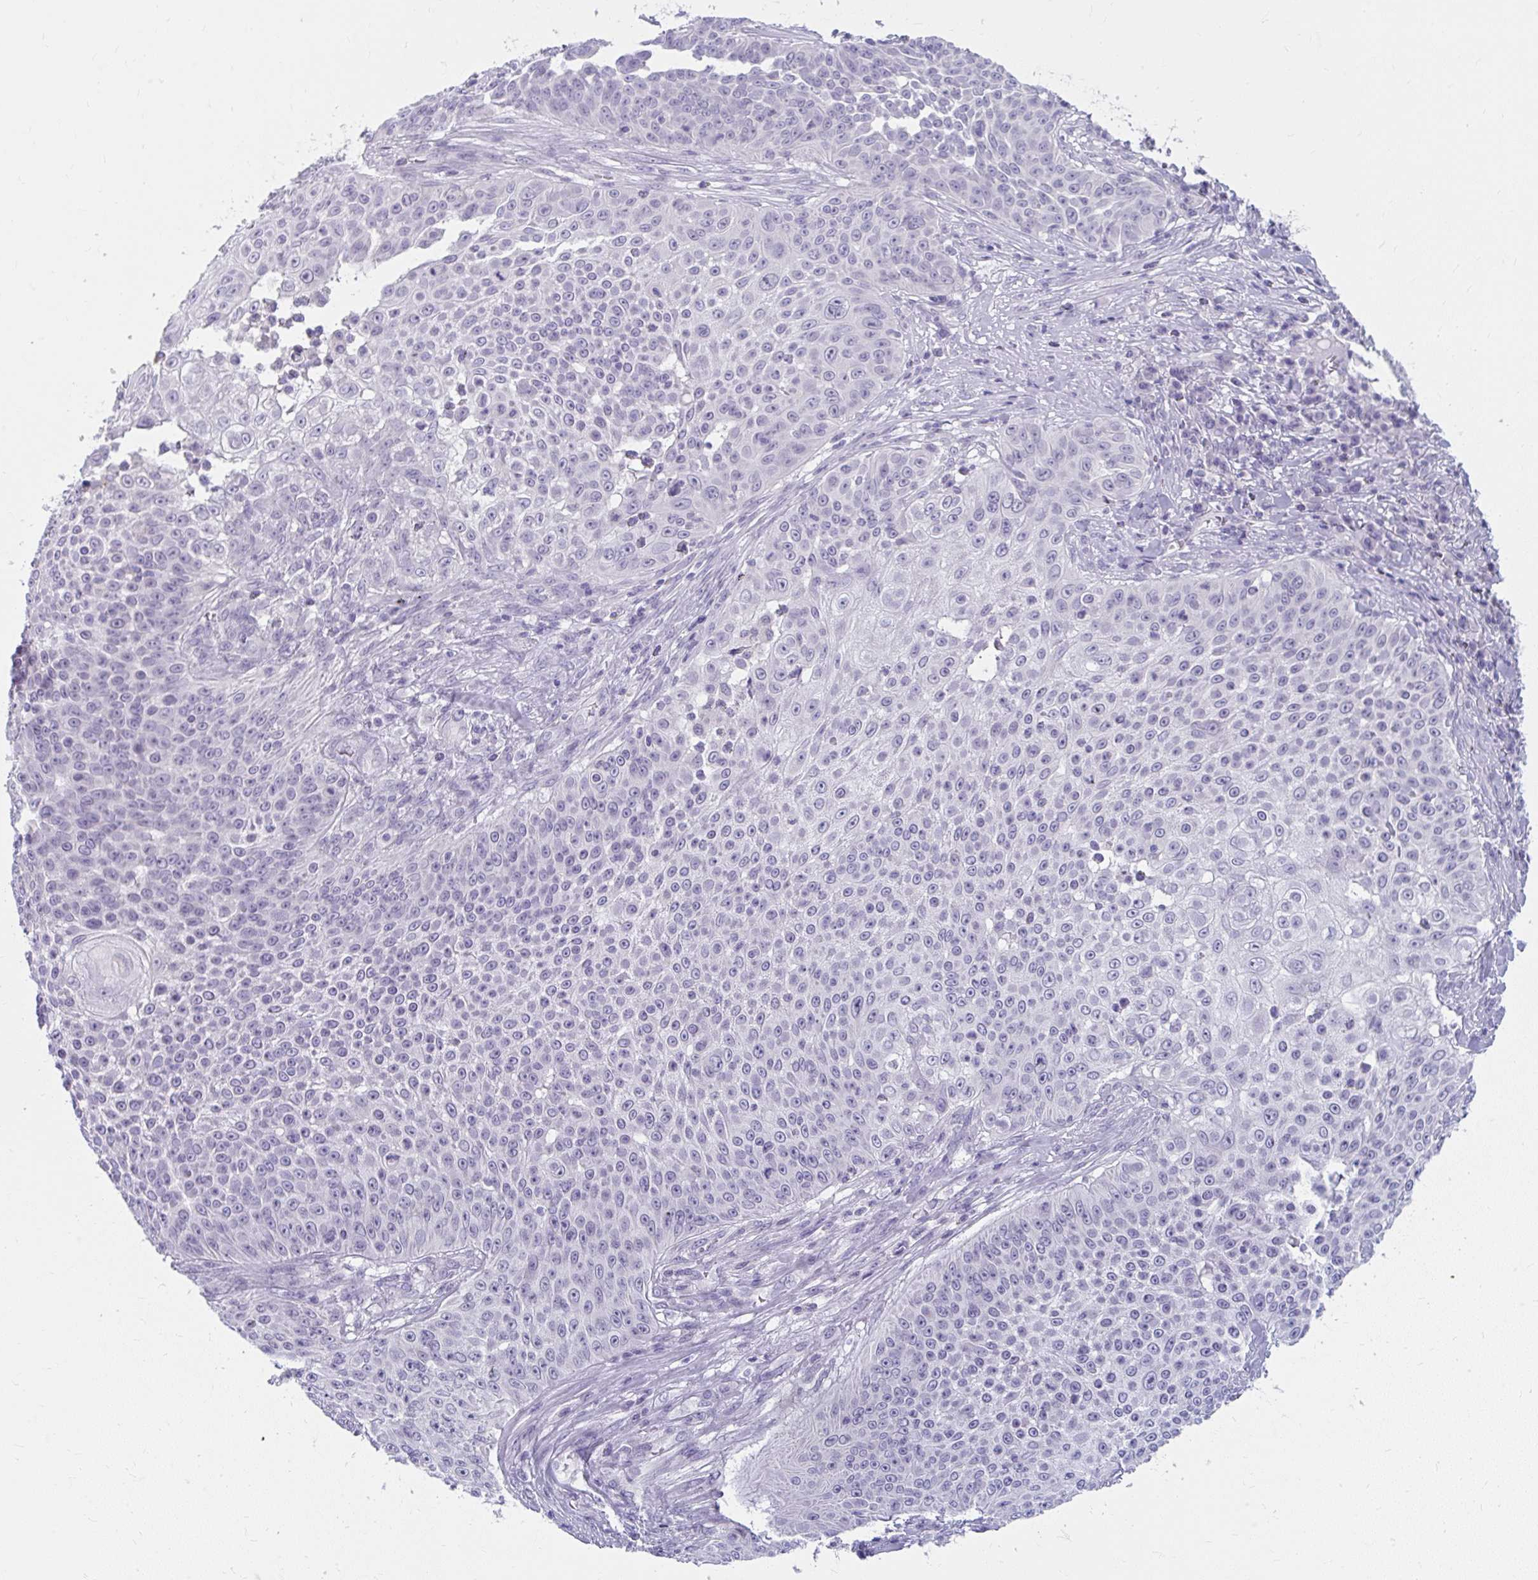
{"staining": {"intensity": "negative", "quantity": "none", "location": "none"}, "tissue": "skin cancer", "cell_type": "Tumor cells", "image_type": "cancer", "snomed": [{"axis": "morphology", "description": "Squamous cell carcinoma, NOS"}, {"axis": "topography", "description": "Skin"}], "caption": "Image shows no significant protein expression in tumor cells of skin squamous cell carcinoma.", "gene": "UGT3A2", "patient": {"sex": "male", "age": 24}}